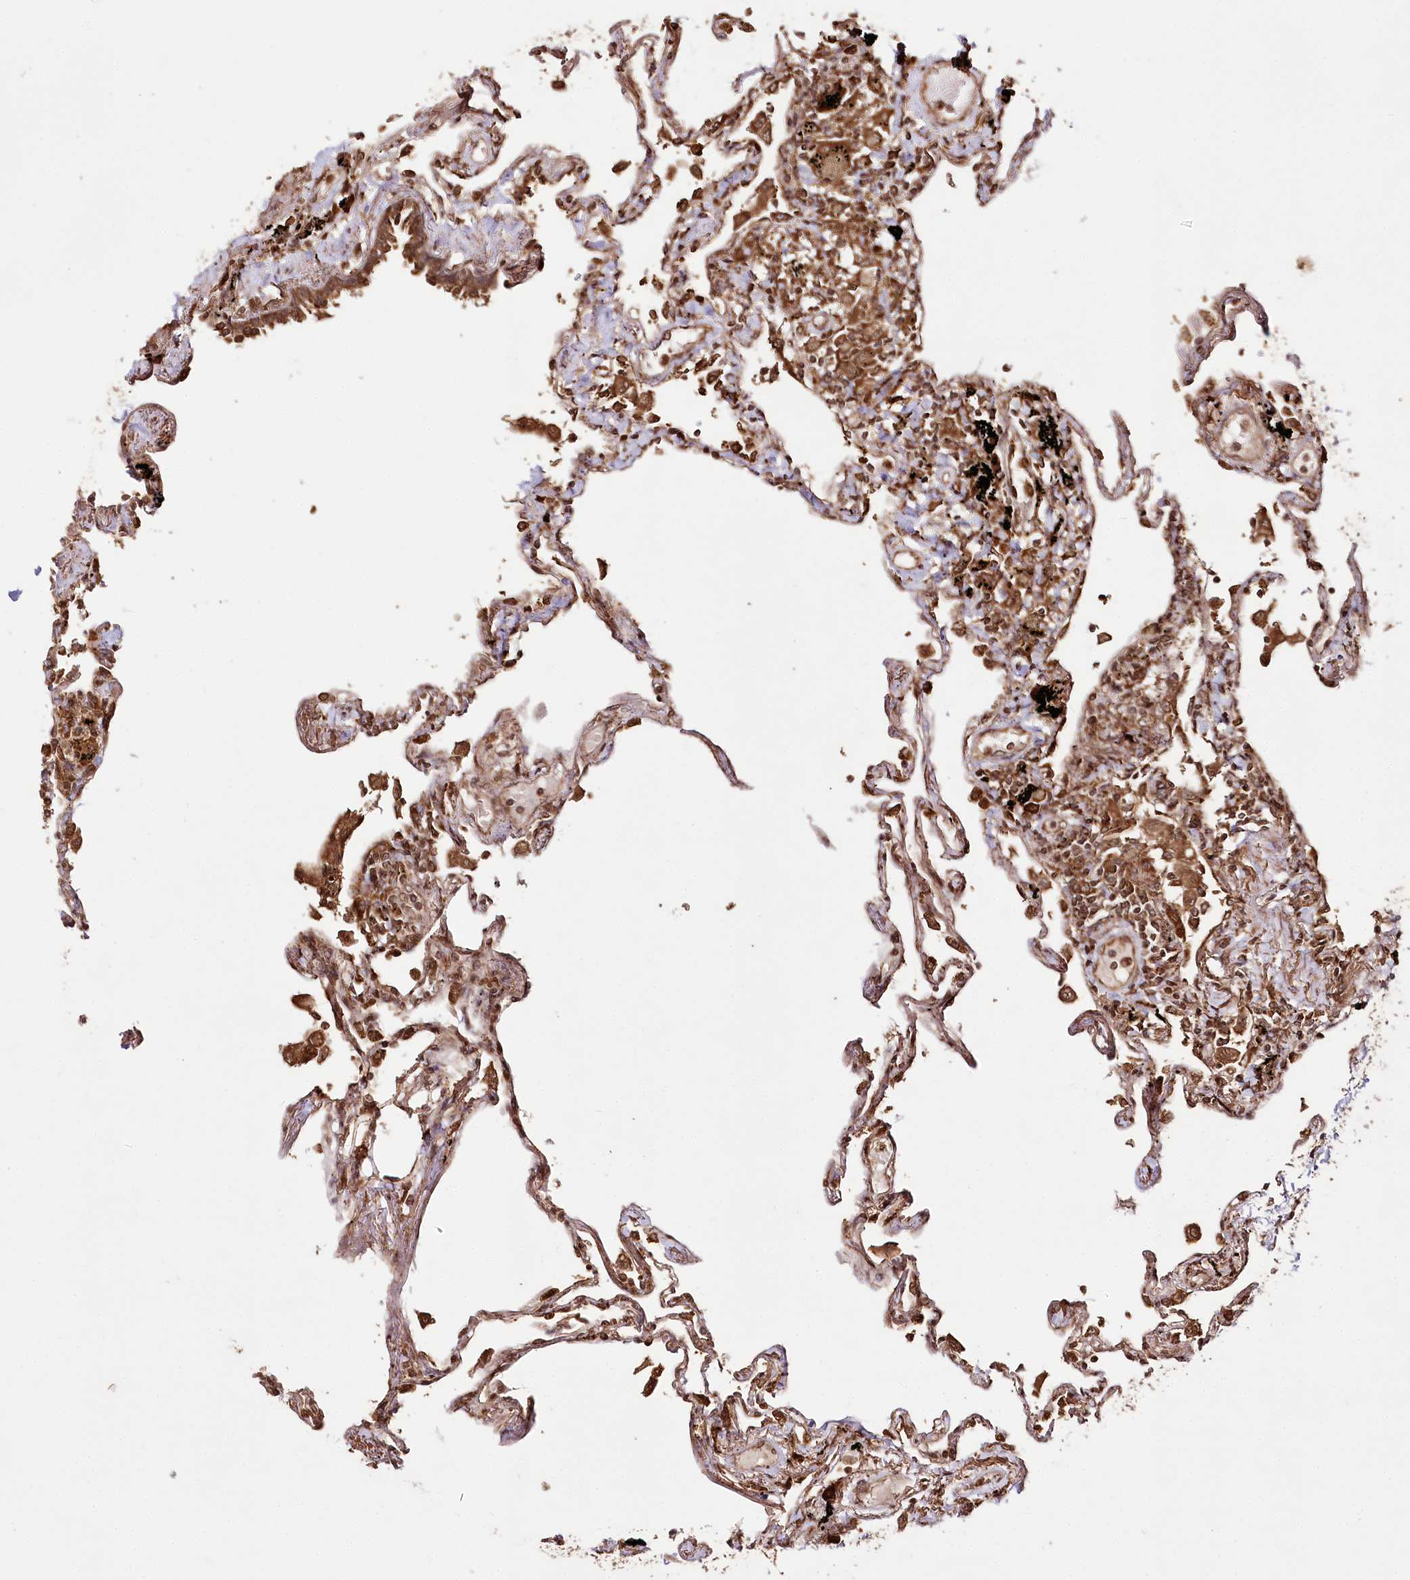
{"staining": {"intensity": "strong", "quantity": ">75%", "location": "cytoplasmic/membranous,nuclear"}, "tissue": "lung", "cell_type": "Alveolar cells", "image_type": "normal", "snomed": [{"axis": "morphology", "description": "Normal tissue, NOS"}, {"axis": "topography", "description": "Lung"}], "caption": "Immunohistochemical staining of unremarkable human lung exhibits high levels of strong cytoplasmic/membranous,nuclear expression in approximately >75% of alveolar cells. (brown staining indicates protein expression, while blue staining denotes nuclei).", "gene": "ULK2", "patient": {"sex": "female", "age": 67}}